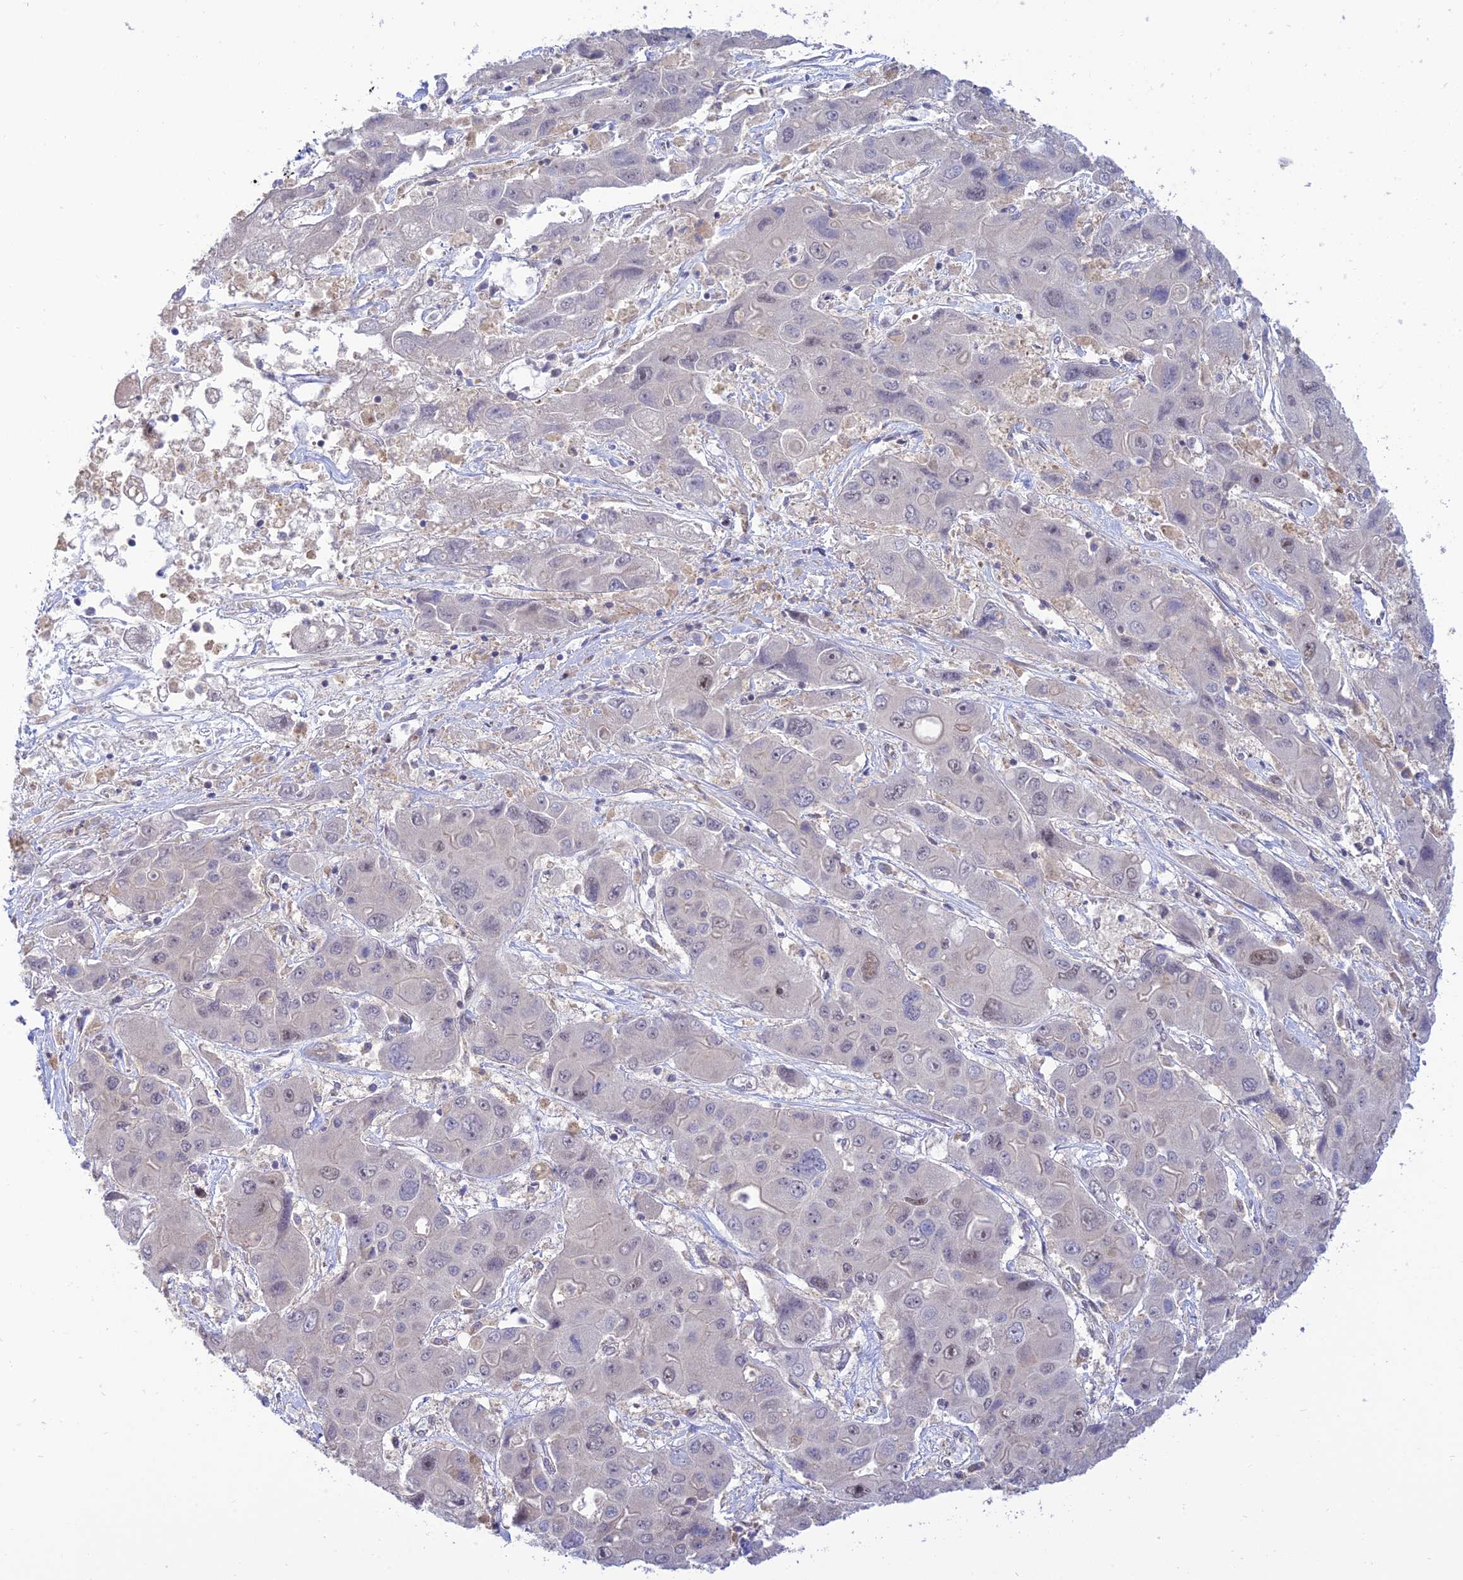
{"staining": {"intensity": "negative", "quantity": "none", "location": "none"}, "tissue": "liver cancer", "cell_type": "Tumor cells", "image_type": "cancer", "snomed": [{"axis": "morphology", "description": "Cholangiocarcinoma"}, {"axis": "topography", "description": "Liver"}], "caption": "Immunohistochemistry (IHC) of human liver cholangiocarcinoma reveals no staining in tumor cells.", "gene": "ZNF584", "patient": {"sex": "male", "age": 67}}